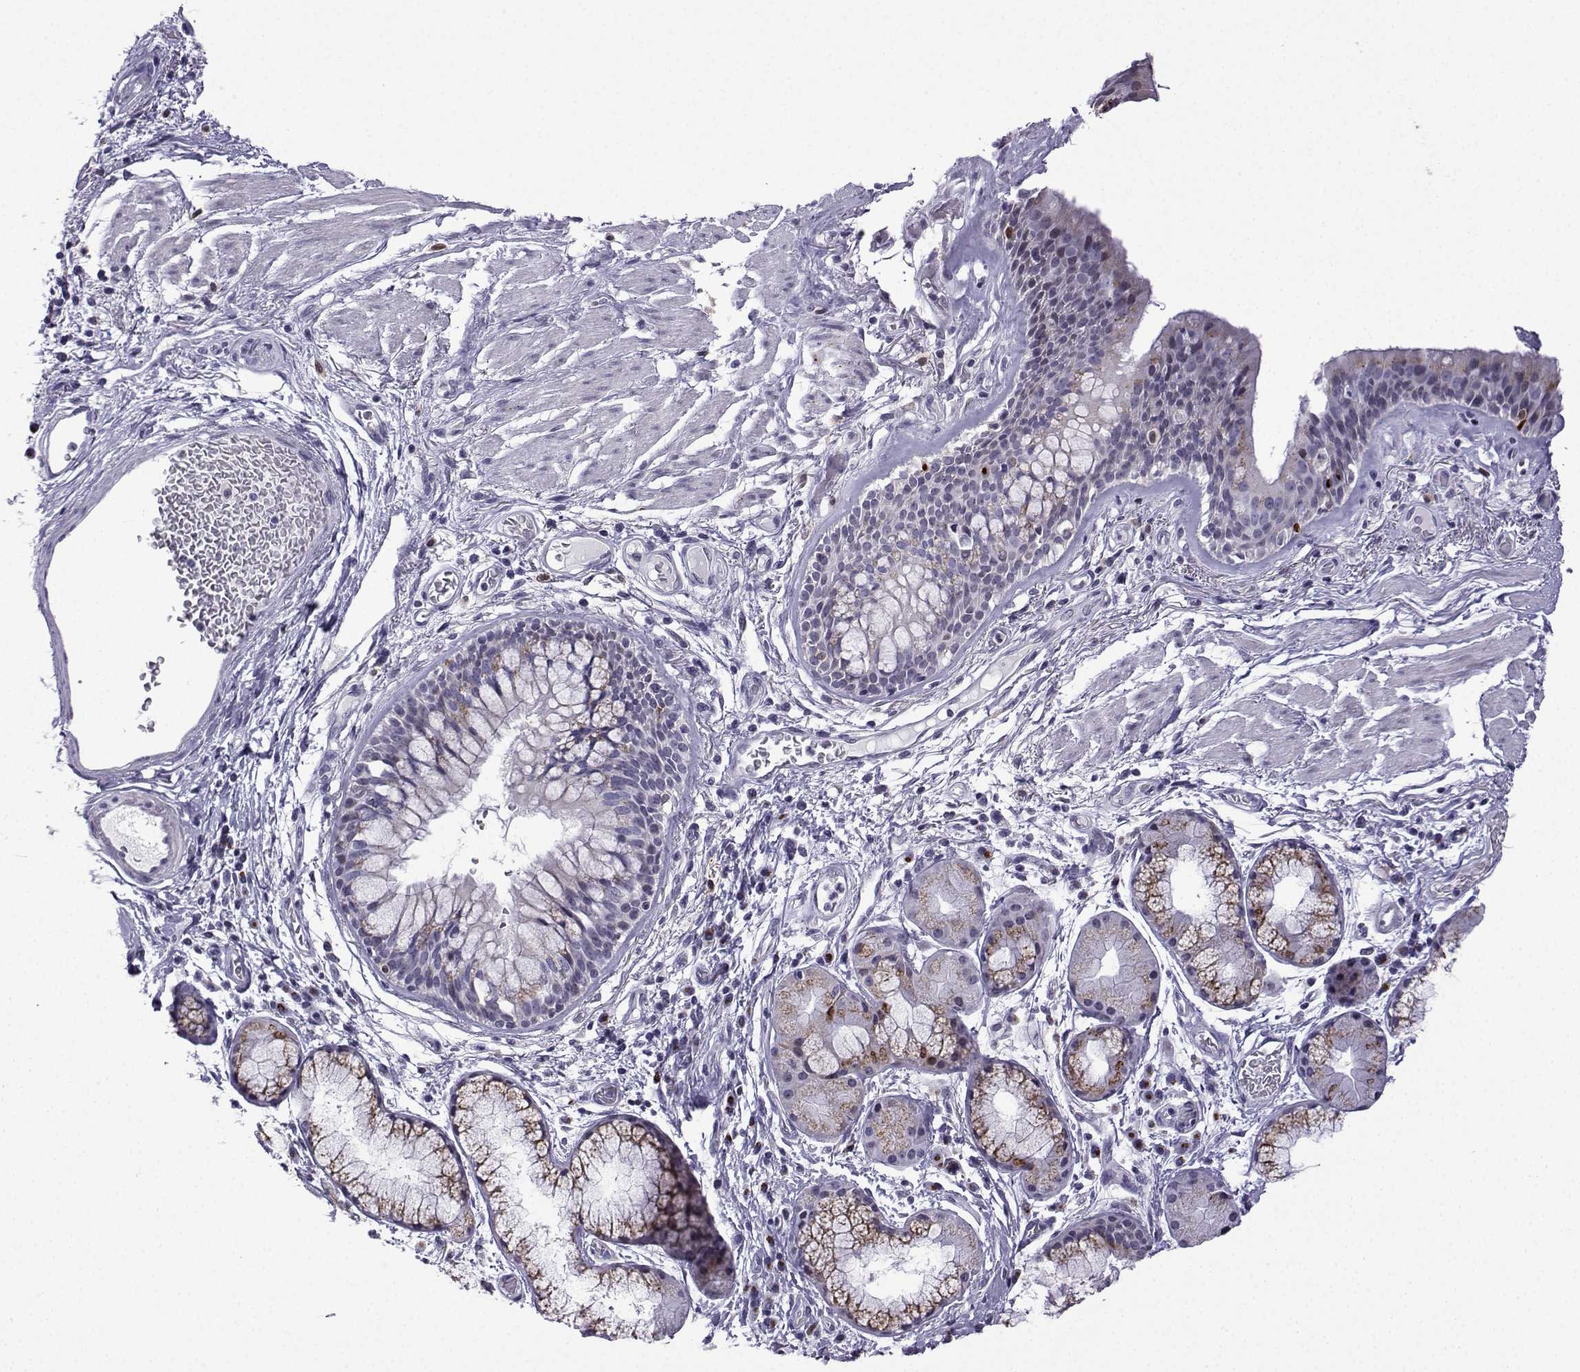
{"staining": {"intensity": "moderate", "quantity": "<25%", "location": "cytoplasmic/membranous"}, "tissue": "bronchus", "cell_type": "Respiratory epithelial cells", "image_type": "normal", "snomed": [{"axis": "morphology", "description": "Normal tissue, NOS"}, {"axis": "topography", "description": "Bronchus"}, {"axis": "topography", "description": "Lung"}], "caption": "Protein expression by immunohistochemistry displays moderate cytoplasmic/membranous staining in approximately <25% of respiratory epithelial cells in normal bronchus. (Stains: DAB (3,3'-diaminobenzidine) in brown, nuclei in blue, Microscopy: brightfield microscopy at high magnification).", "gene": "HTR7", "patient": {"sex": "female", "age": 57}}